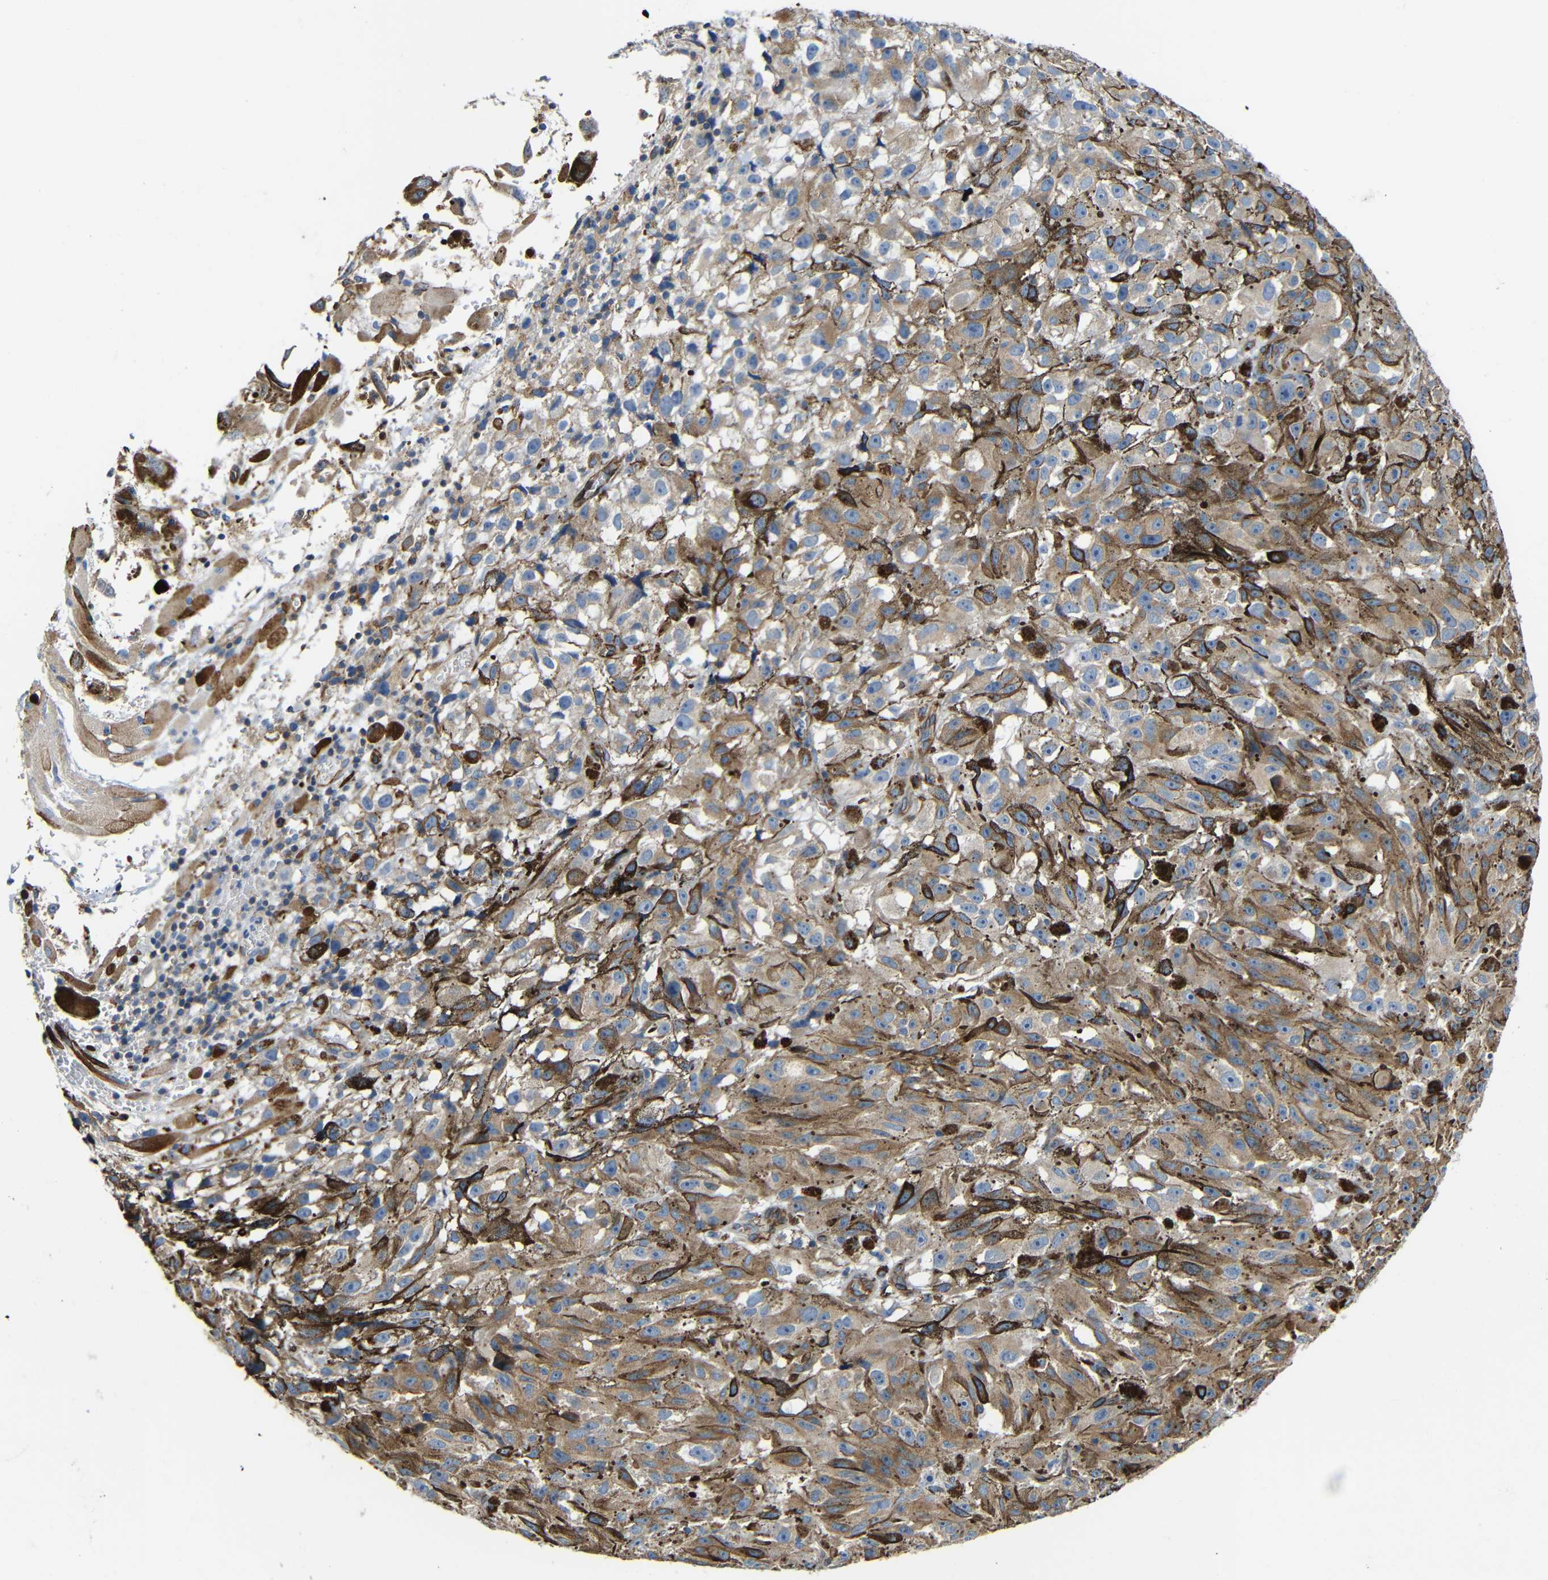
{"staining": {"intensity": "moderate", "quantity": ">75%", "location": "cytoplasmic/membranous"}, "tissue": "melanoma", "cell_type": "Tumor cells", "image_type": "cancer", "snomed": [{"axis": "morphology", "description": "Malignant melanoma, NOS"}, {"axis": "topography", "description": "Skin"}], "caption": "Immunohistochemical staining of human malignant melanoma reveals moderate cytoplasmic/membranous protein staining in about >75% of tumor cells.", "gene": "IGSF10", "patient": {"sex": "female", "age": 104}}